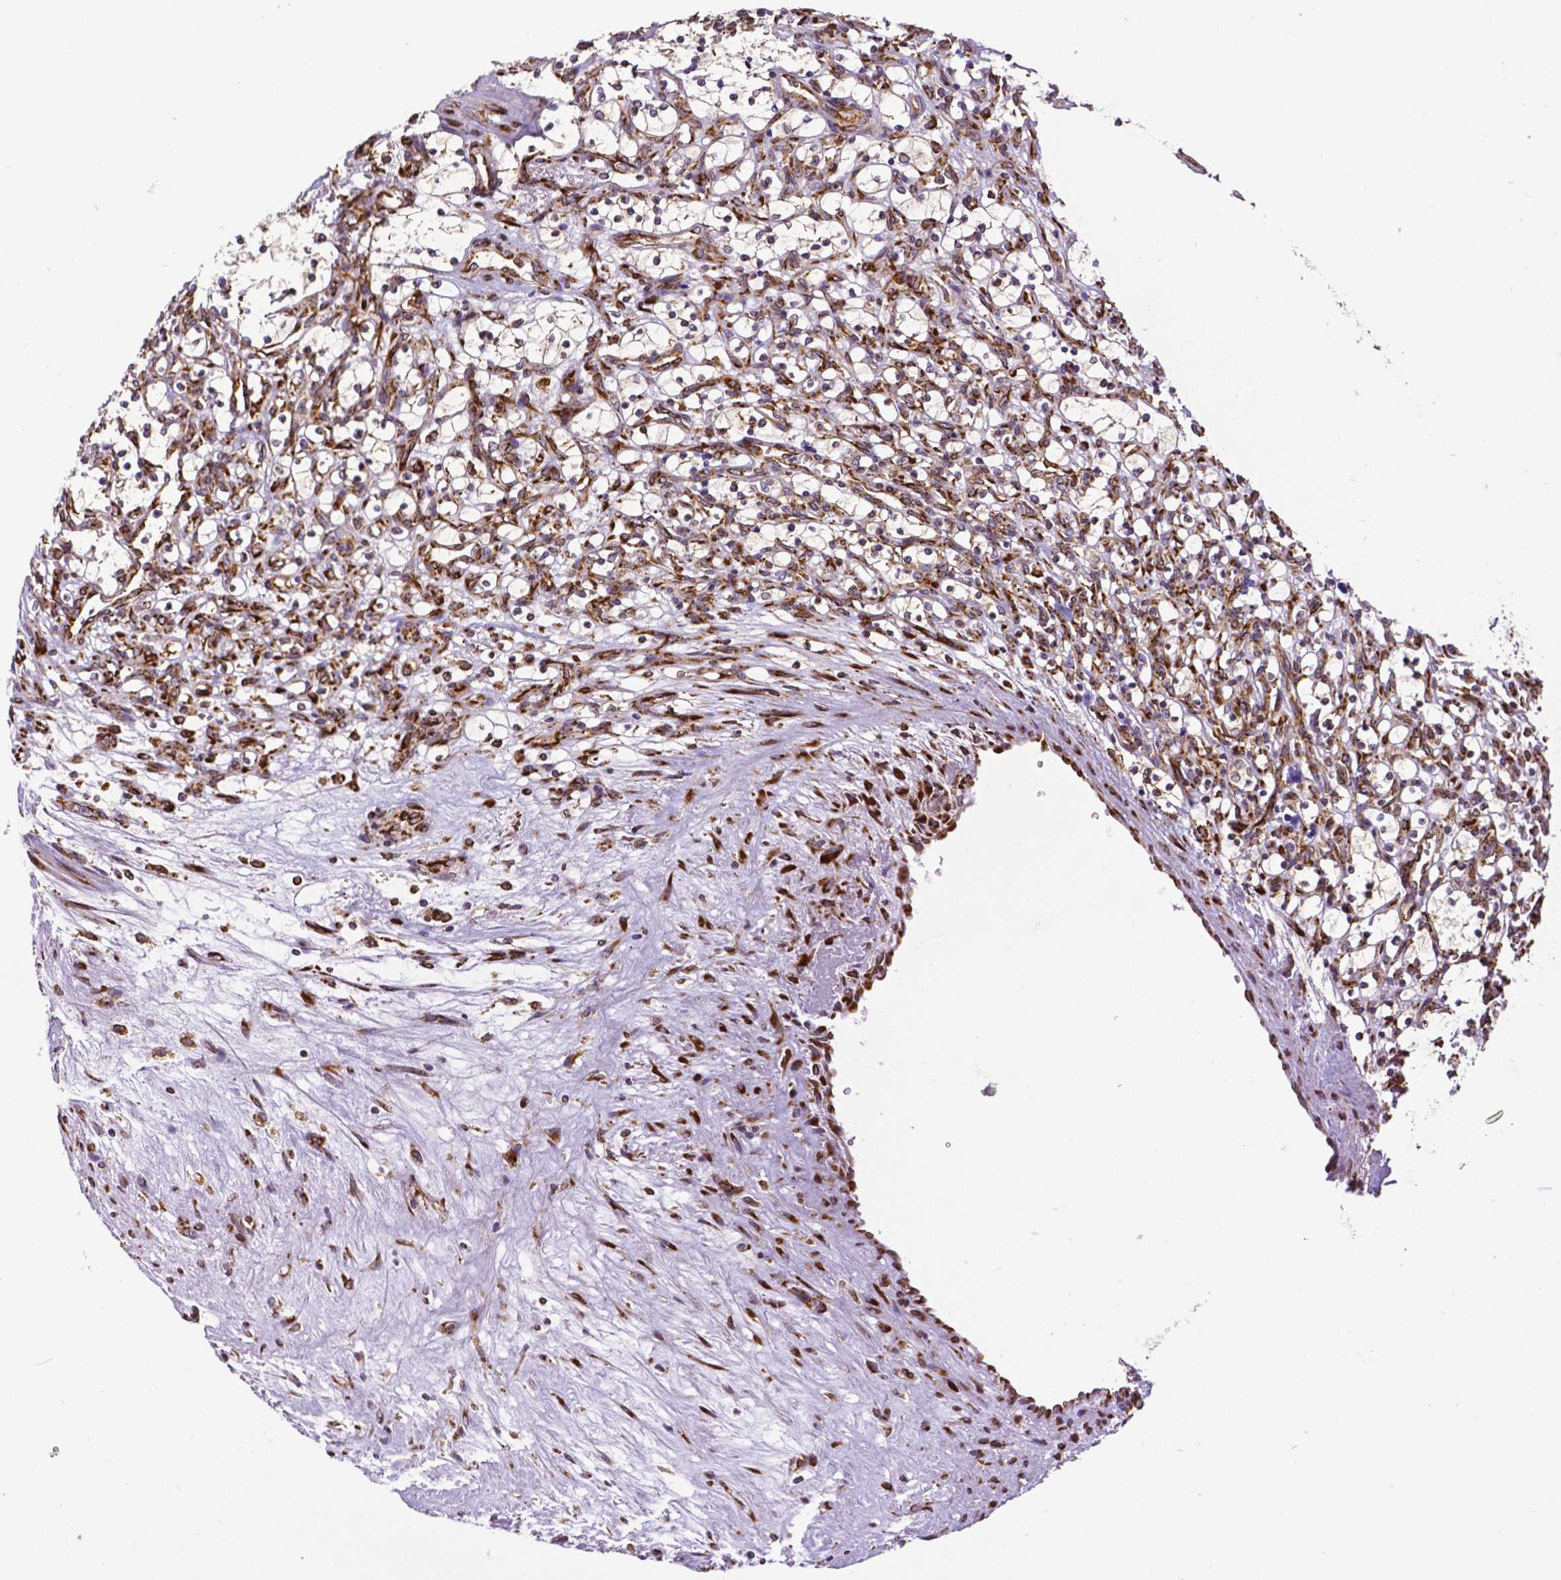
{"staining": {"intensity": "moderate", "quantity": ">75%", "location": "cytoplasmic/membranous"}, "tissue": "renal cancer", "cell_type": "Tumor cells", "image_type": "cancer", "snomed": [{"axis": "morphology", "description": "Adenocarcinoma, NOS"}, {"axis": "topography", "description": "Kidney"}], "caption": "Immunohistochemical staining of human renal cancer (adenocarcinoma) shows moderate cytoplasmic/membranous protein expression in about >75% of tumor cells.", "gene": "MTDH", "patient": {"sex": "female", "age": 69}}